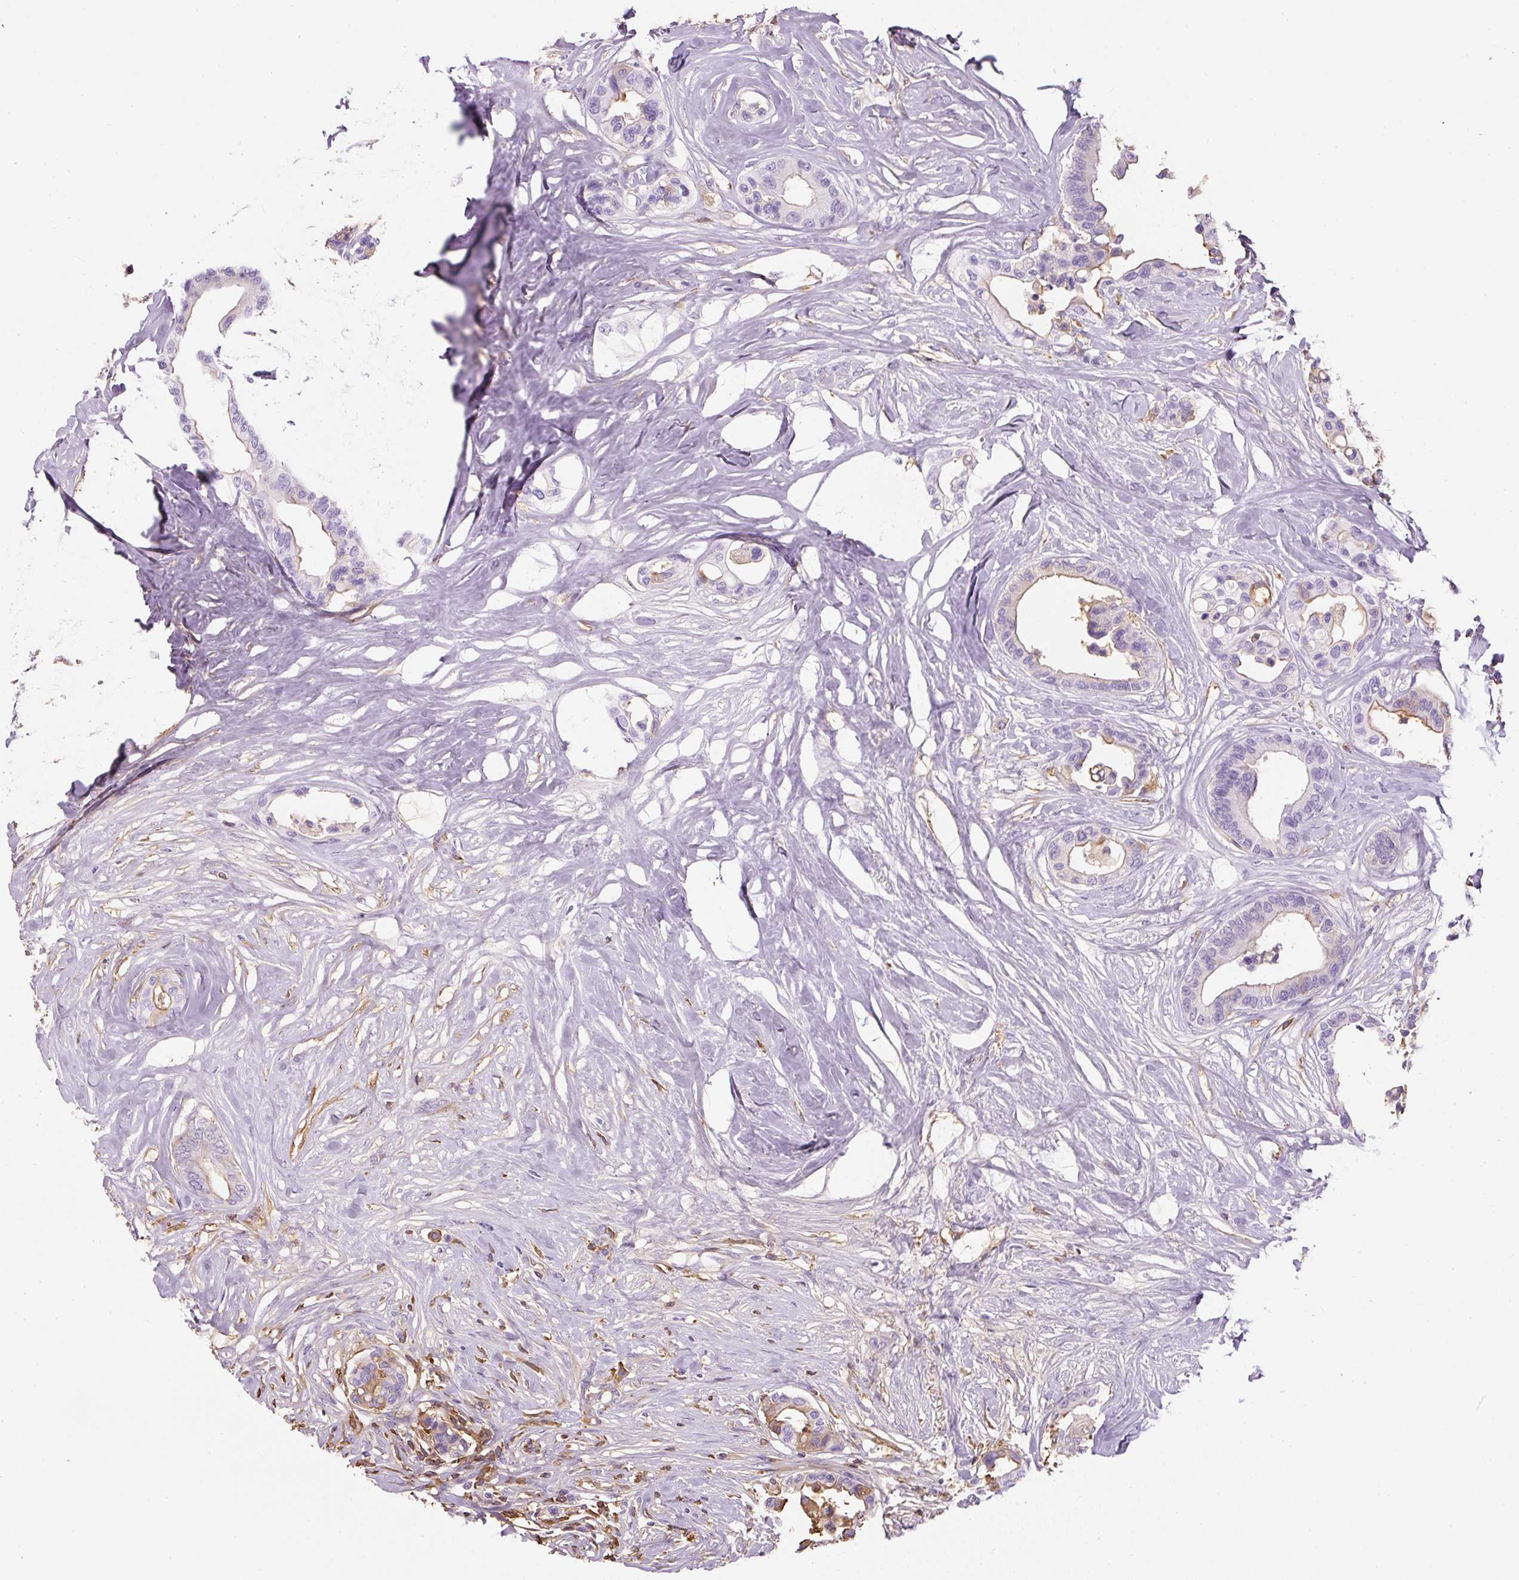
{"staining": {"intensity": "negative", "quantity": "none", "location": "none"}, "tissue": "colorectal cancer", "cell_type": "Tumor cells", "image_type": "cancer", "snomed": [{"axis": "morphology", "description": "Normal tissue, NOS"}, {"axis": "morphology", "description": "Adenocarcinoma, NOS"}, {"axis": "topography", "description": "Colon"}], "caption": "This photomicrograph is of adenocarcinoma (colorectal) stained with immunohistochemistry (IHC) to label a protein in brown with the nuclei are counter-stained blue. There is no positivity in tumor cells.", "gene": "APOA1", "patient": {"sex": "male", "age": 82}}